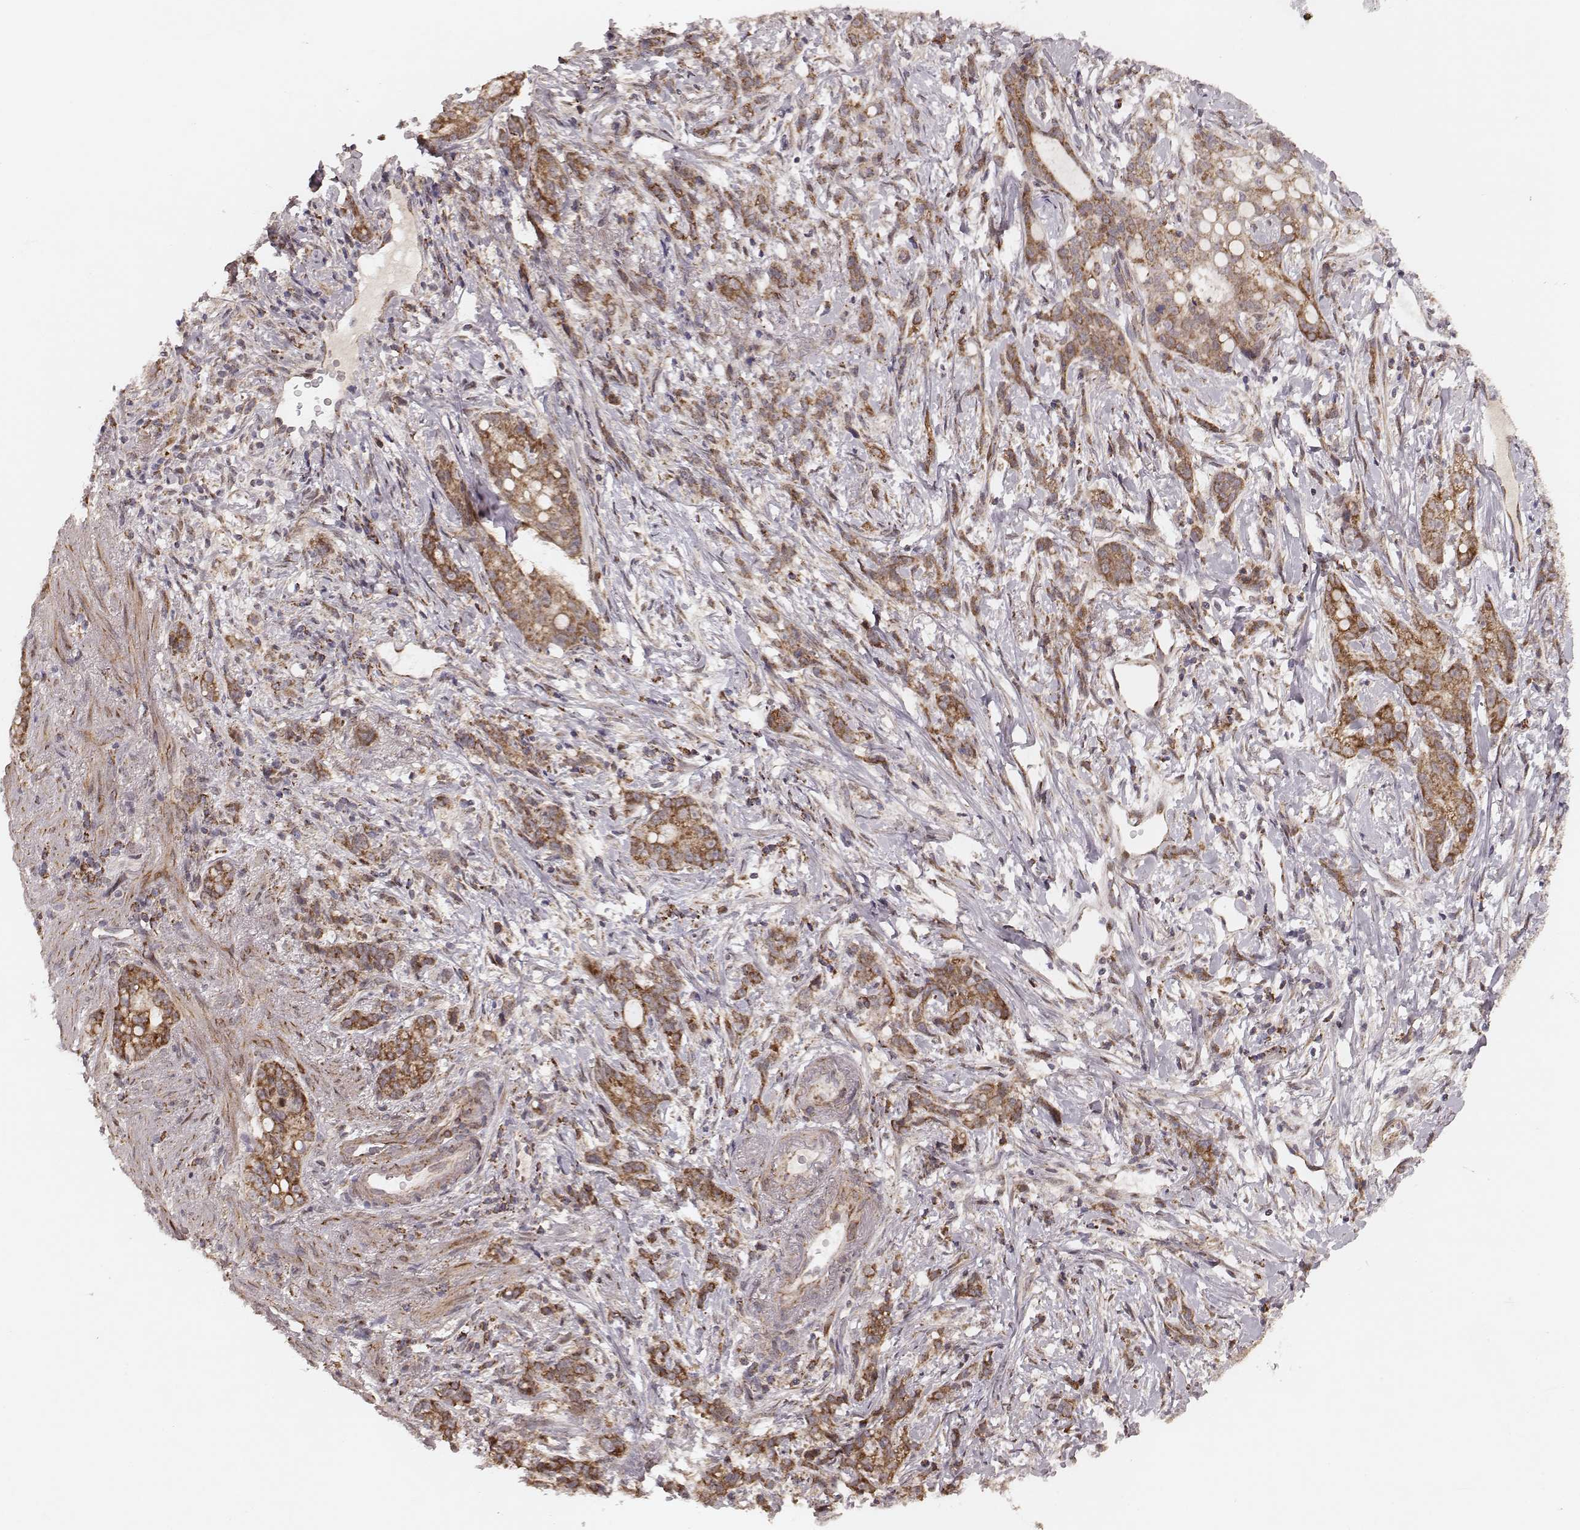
{"staining": {"intensity": "moderate", "quantity": ">75%", "location": "cytoplasmic/membranous"}, "tissue": "stomach cancer", "cell_type": "Tumor cells", "image_type": "cancer", "snomed": [{"axis": "morphology", "description": "Adenocarcinoma, NOS"}, {"axis": "topography", "description": "Stomach, lower"}], "caption": "Adenocarcinoma (stomach) stained for a protein displays moderate cytoplasmic/membranous positivity in tumor cells.", "gene": "NDUFA7", "patient": {"sex": "male", "age": 88}}